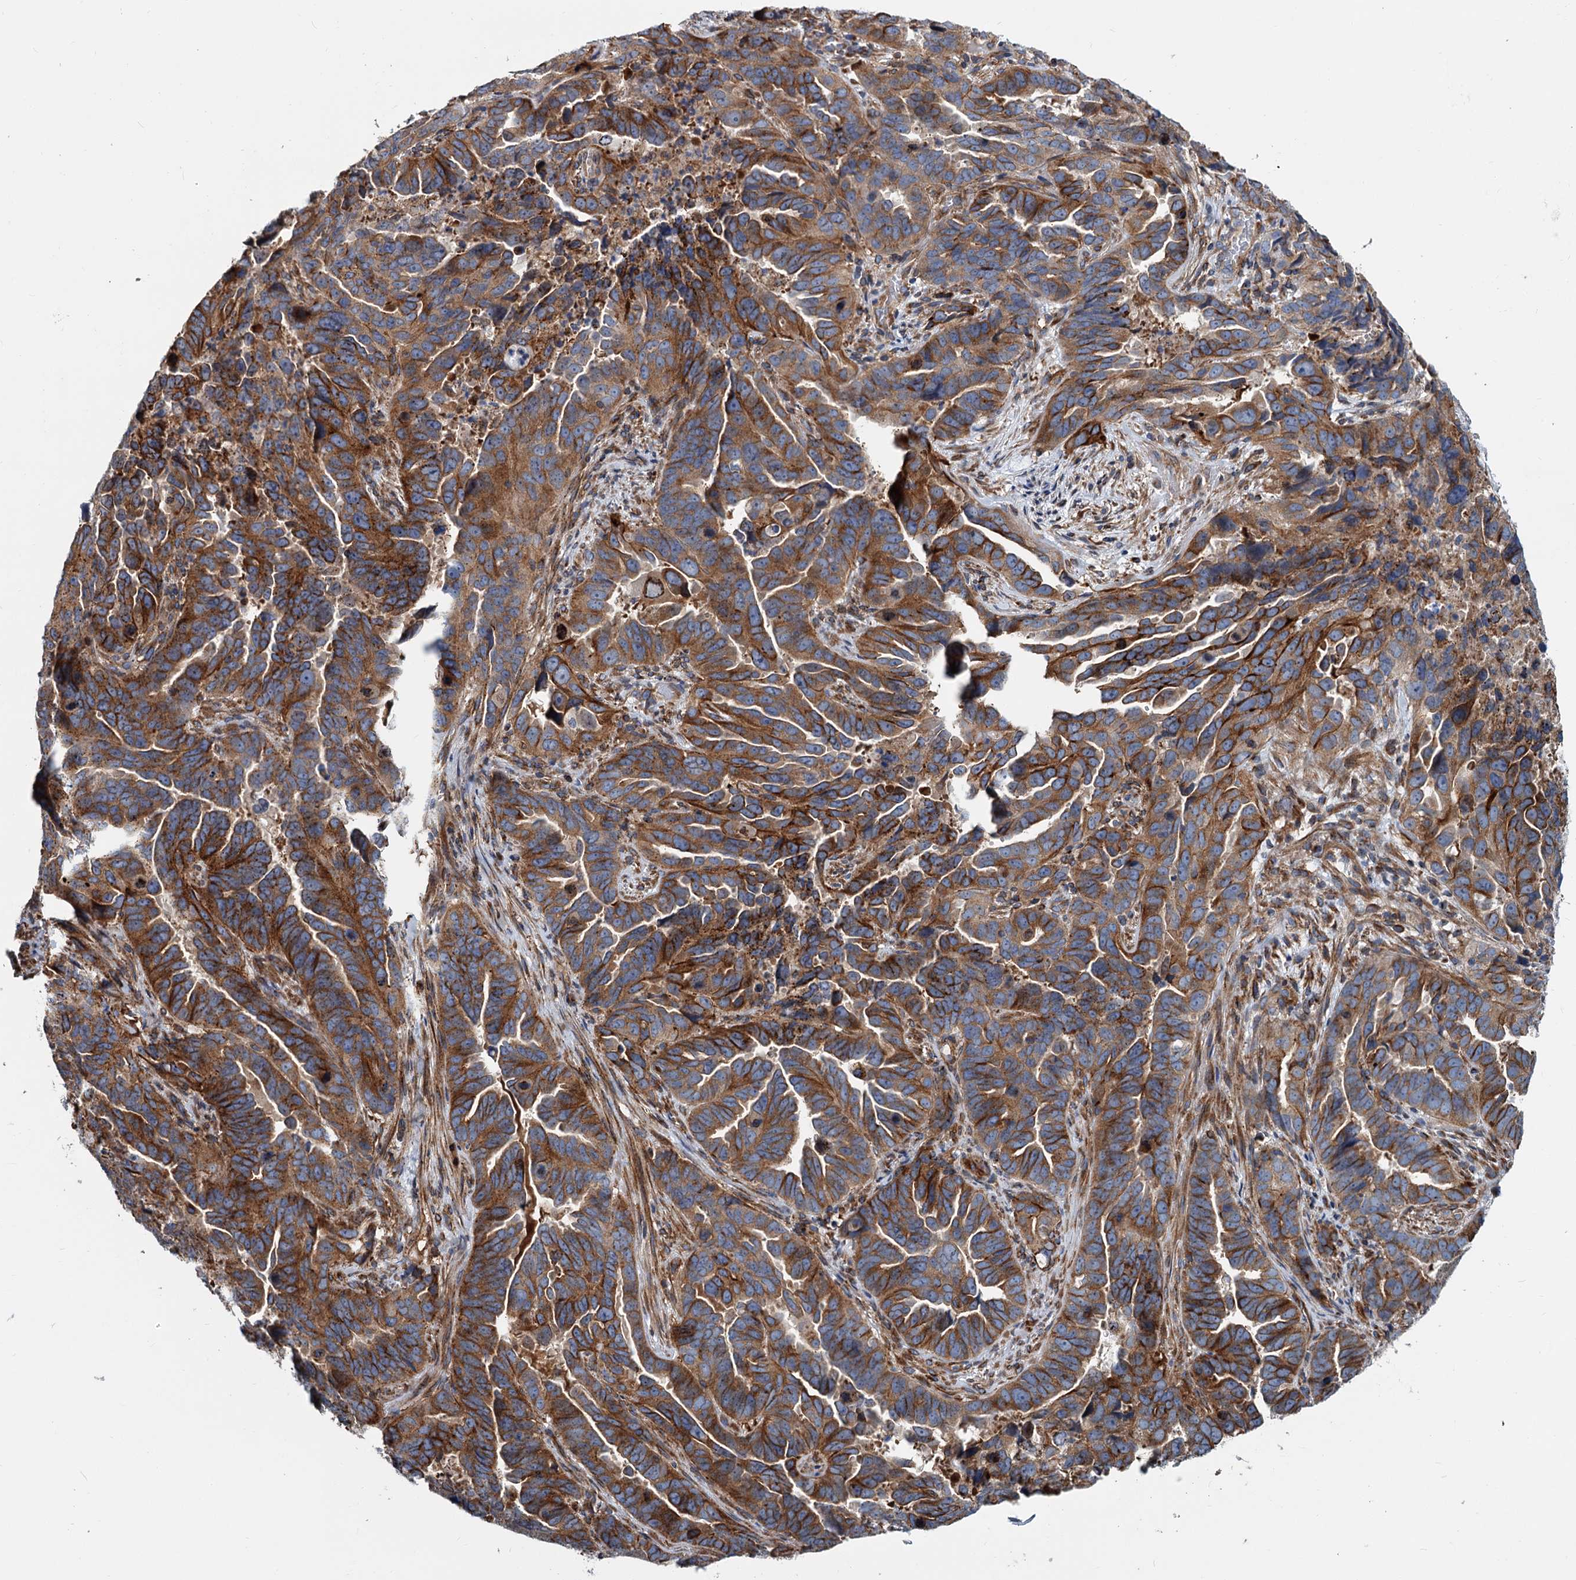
{"staining": {"intensity": "strong", "quantity": "25%-75%", "location": "cytoplasmic/membranous"}, "tissue": "endometrial cancer", "cell_type": "Tumor cells", "image_type": "cancer", "snomed": [{"axis": "morphology", "description": "Adenocarcinoma, NOS"}, {"axis": "topography", "description": "Endometrium"}], "caption": "Immunohistochemistry (IHC) photomicrograph of neoplastic tissue: endometrial cancer (adenocarcinoma) stained using immunohistochemistry (IHC) exhibits high levels of strong protein expression localized specifically in the cytoplasmic/membranous of tumor cells, appearing as a cytoplasmic/membranous brown color.", "gene": "PSEN1", "patient": {"sex": "female", "age": 65}}